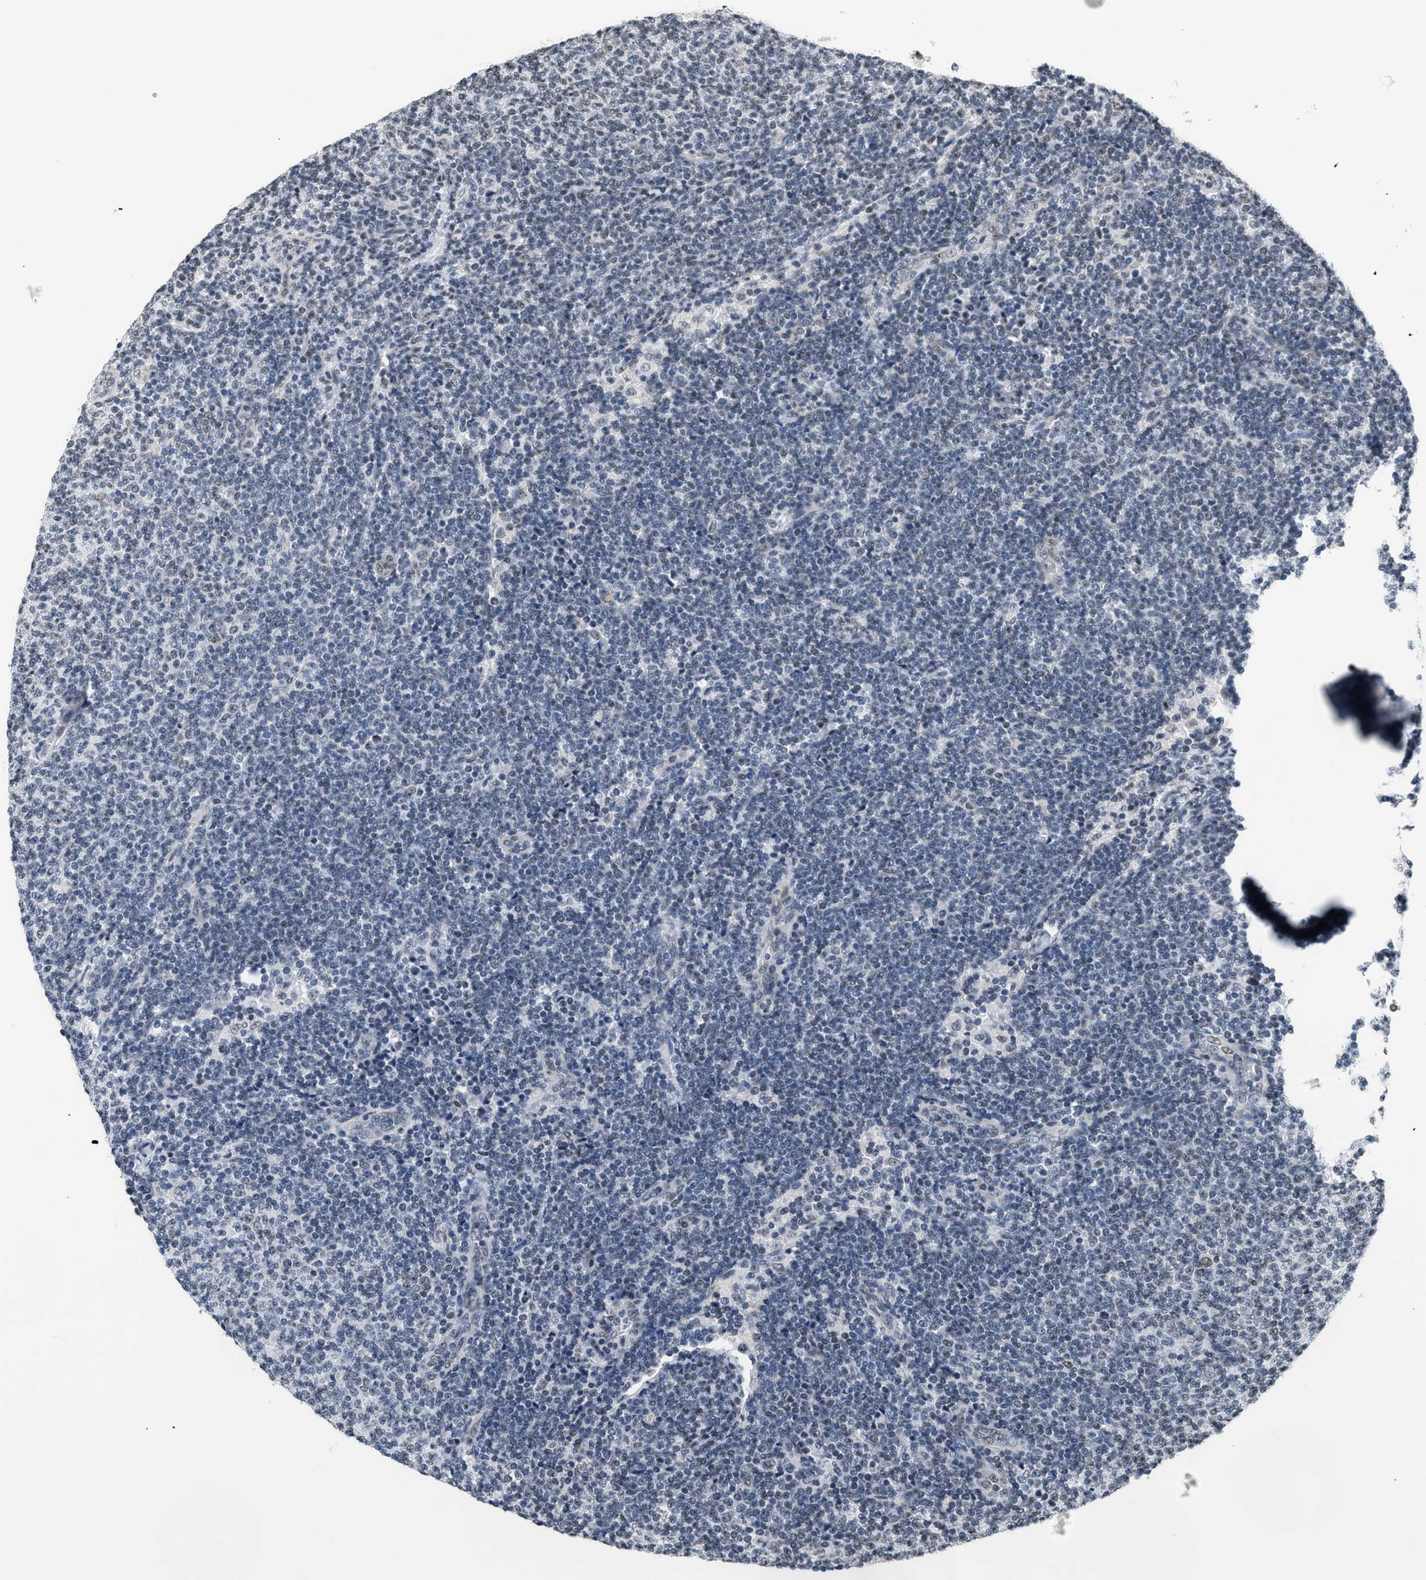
{"staining": {"intensity": "negative", "quantity": "none", "location": "none"}, "tissue": "lymphoma", "cell_type": "Tumor cells", "image_type": "cancer", "snomed": [{"axis": "morphology", "description": "Malignant lymphoma, non-Hodgkin's type, Low grade"}, {"axis": "topography", "description": "Lymph node"}], "caption": "Low-grade malignant lymphoma, non-Hodgkin's type stained for a protein using IHC demonstrates no staining tumor cells.", "gene": "RAF1", "patient": {"sex": "male", "age": 66}}